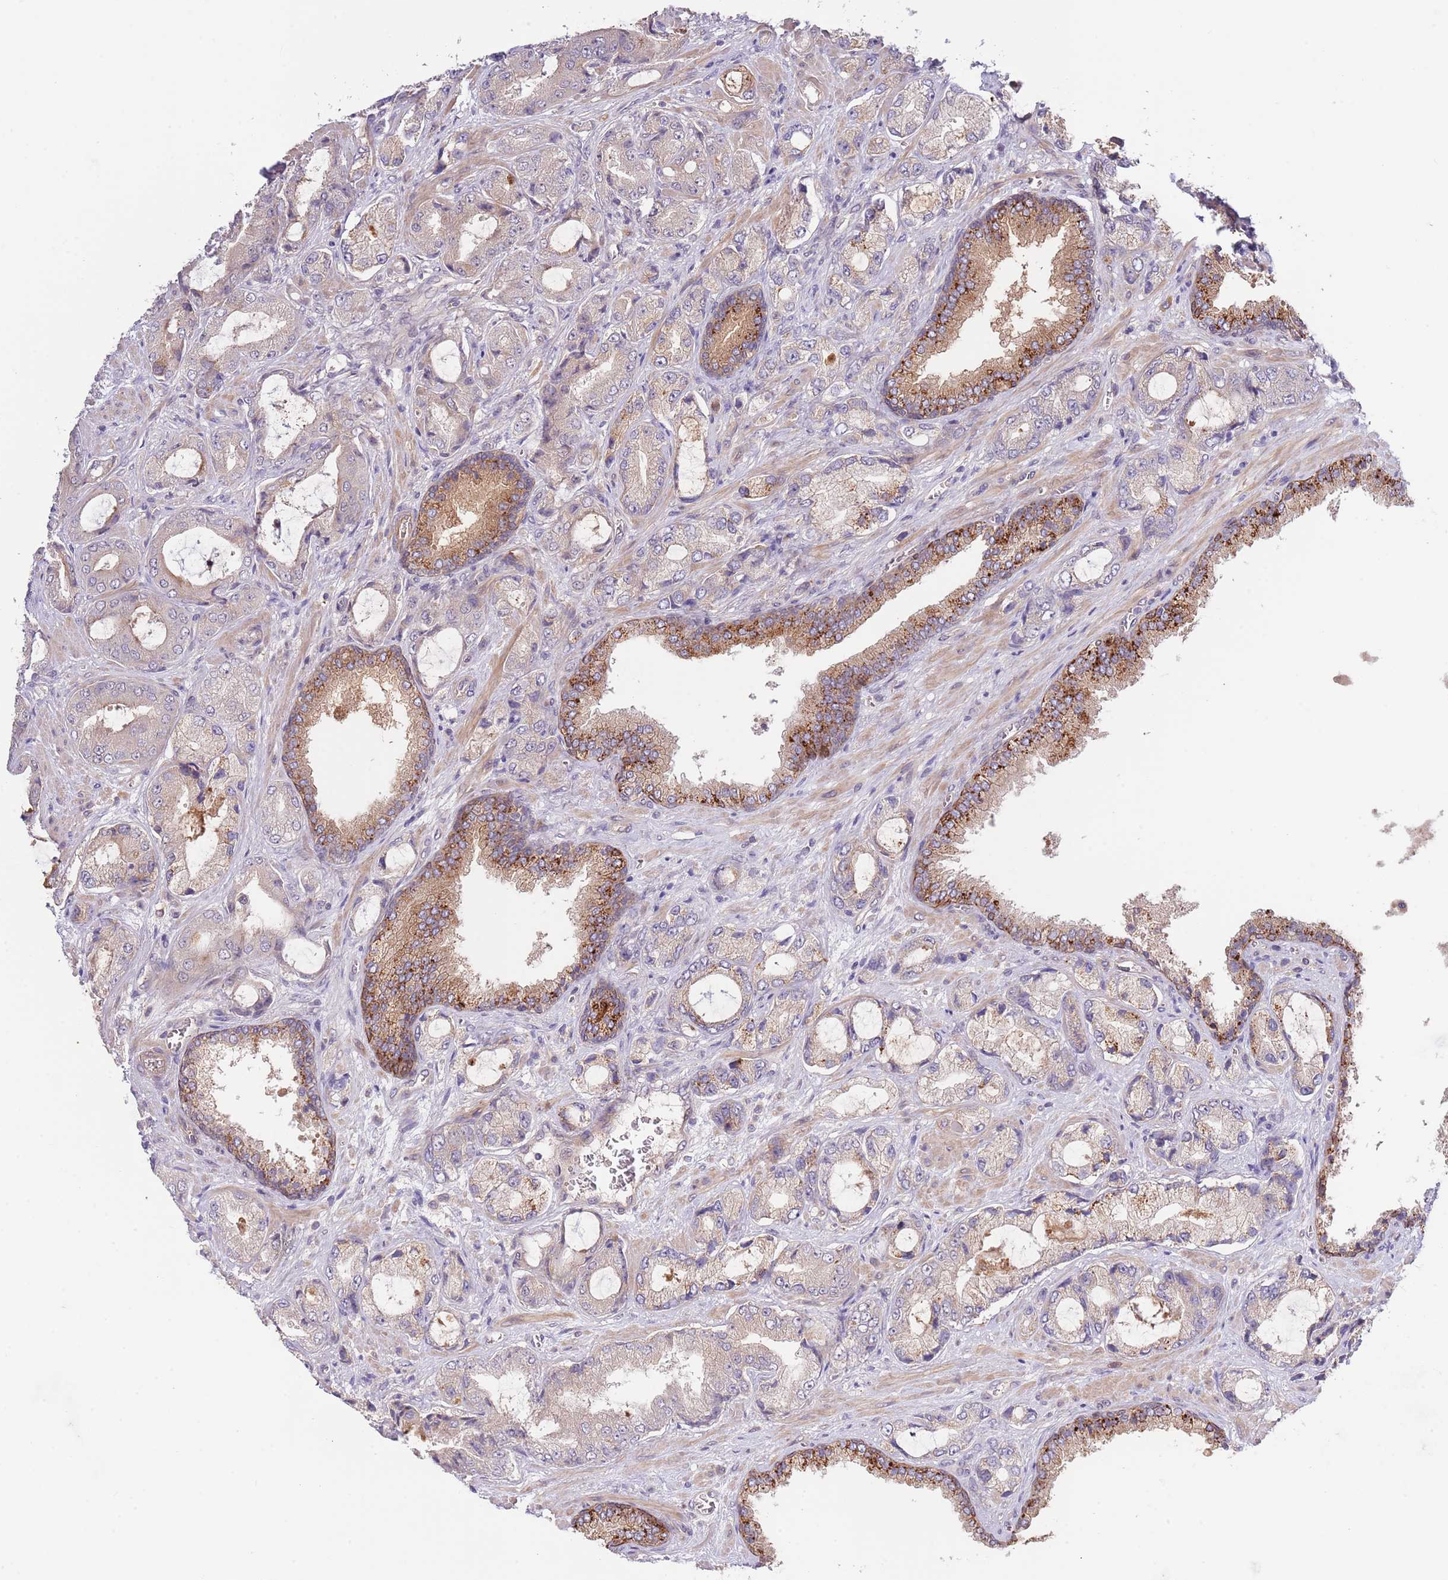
{"staining": {"intensity": "negative", "quantity": "none", "location": "none"}, "tissue": "prostate cancer", "cell_type": "Tumor cells", "image_type": "cancer", "snomed": [{"axis": "morphology", "description": "Adenocarcinoma, High grade"}, {"axis": "topography", "description": "Prostate"}], "caption": "High power microscopy histopathology image of an immunohistochemistry (IHC) micrograph of prostate cancer (high-grade adenocarcinoma), revealing no significant positivity in tumor cells.", "gene": "PRR16", "patient": {"sex": "male", "age": 68}}